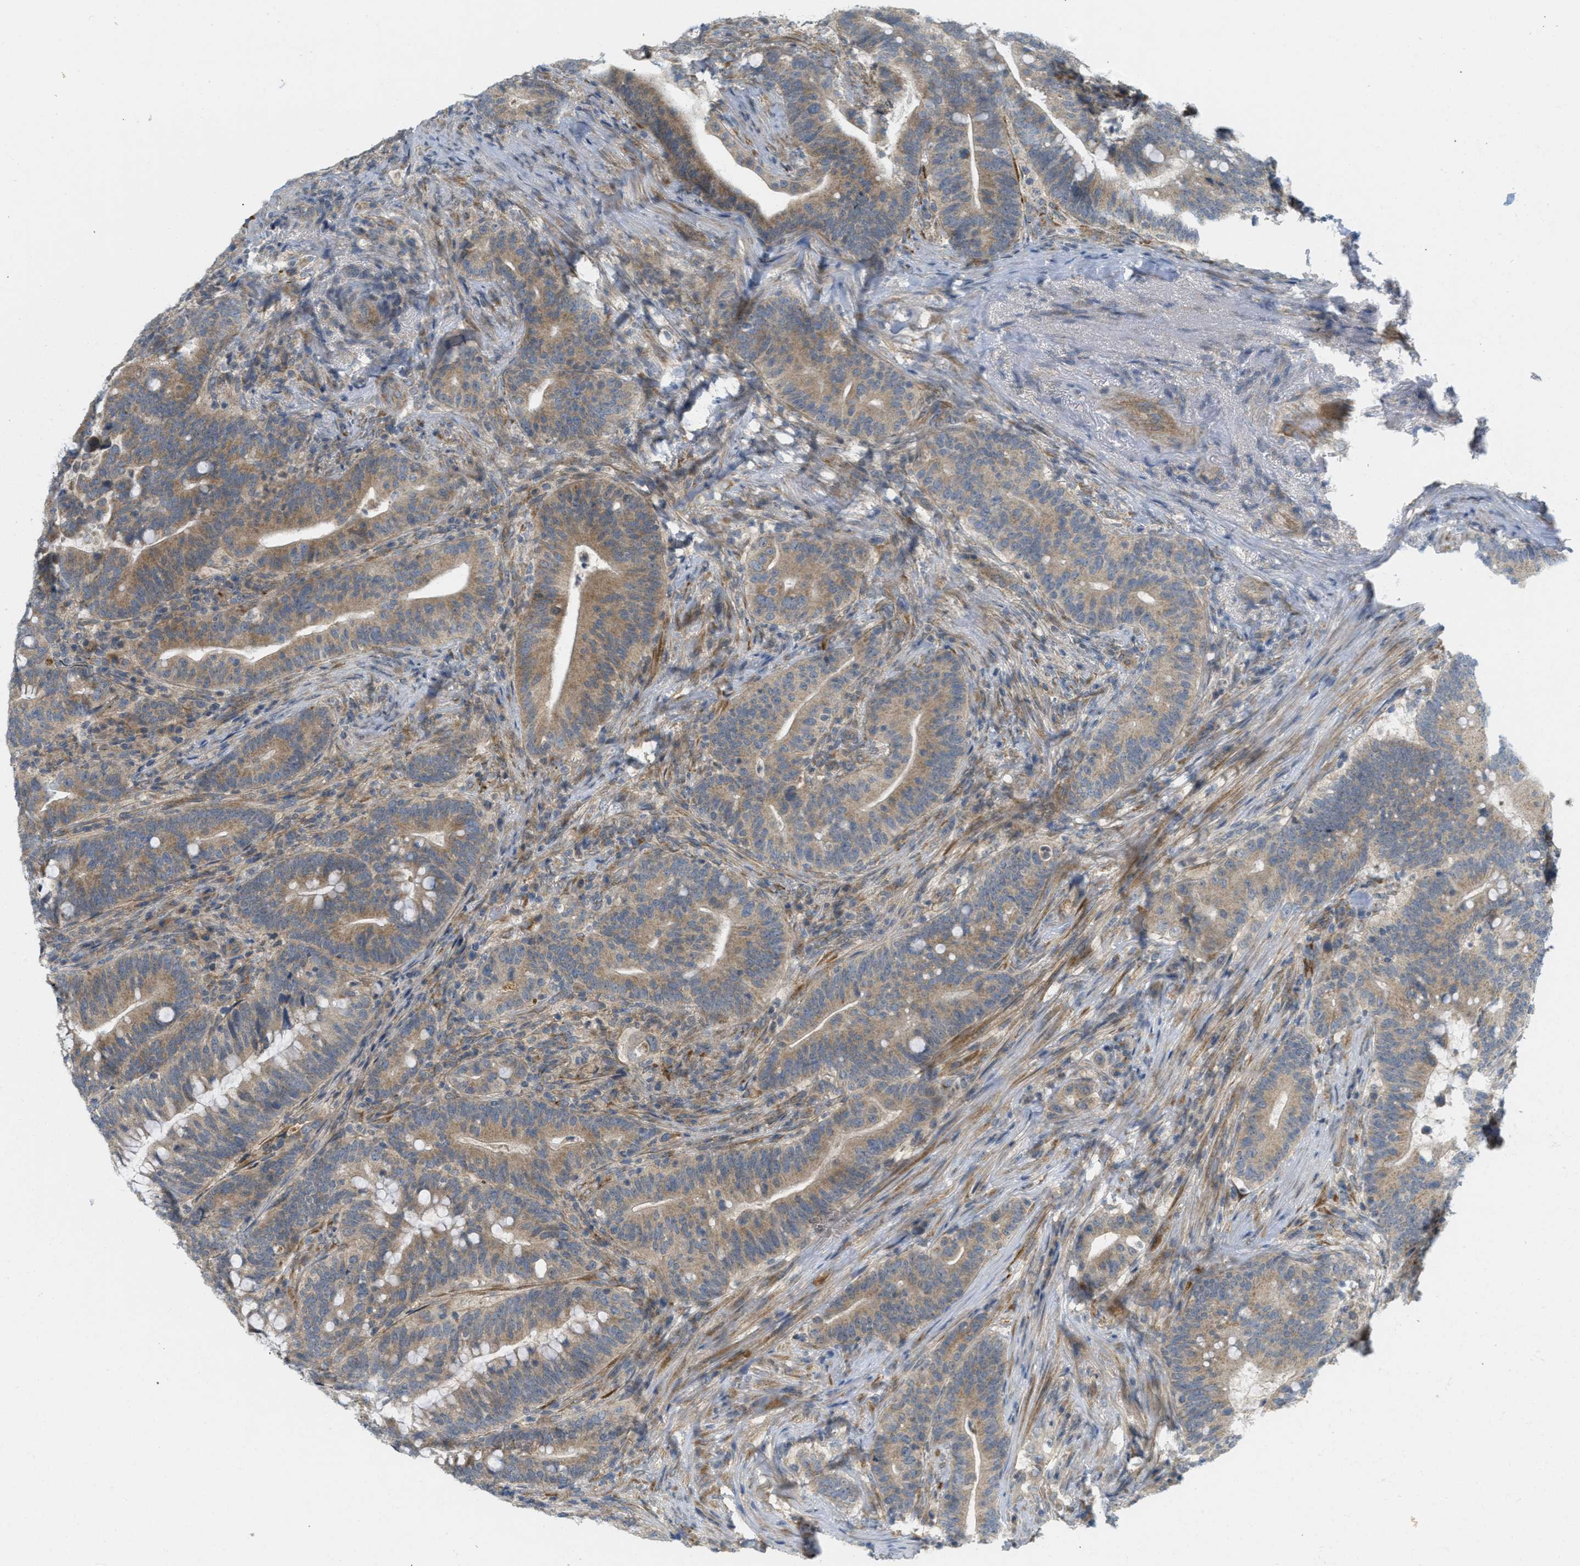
{"staining": {"intensity": "moderate", "quantity": ">75%", "location": "cytoplasmic/membranous"}, "tissue": "colorectal cancer", "cell_type": "Tumor cells", "image_type": "cancer", "snomed": [{"axis": "morphology", "description": "Normal tissue, NOS"}, {"axis": "morphology", "description": "Adenocarcinoma, NOS"}, {"axis": "topography", "description": "Colon"}], "caption": "Colorectal adenocarcinoma was stained to show a protein in brown. There is medium levels of moderate cytoplasmic/membranous staining in approximately >75% of tumor cells.", "gene": "PROC", "patient": {"sex": "female", "age": 66}}